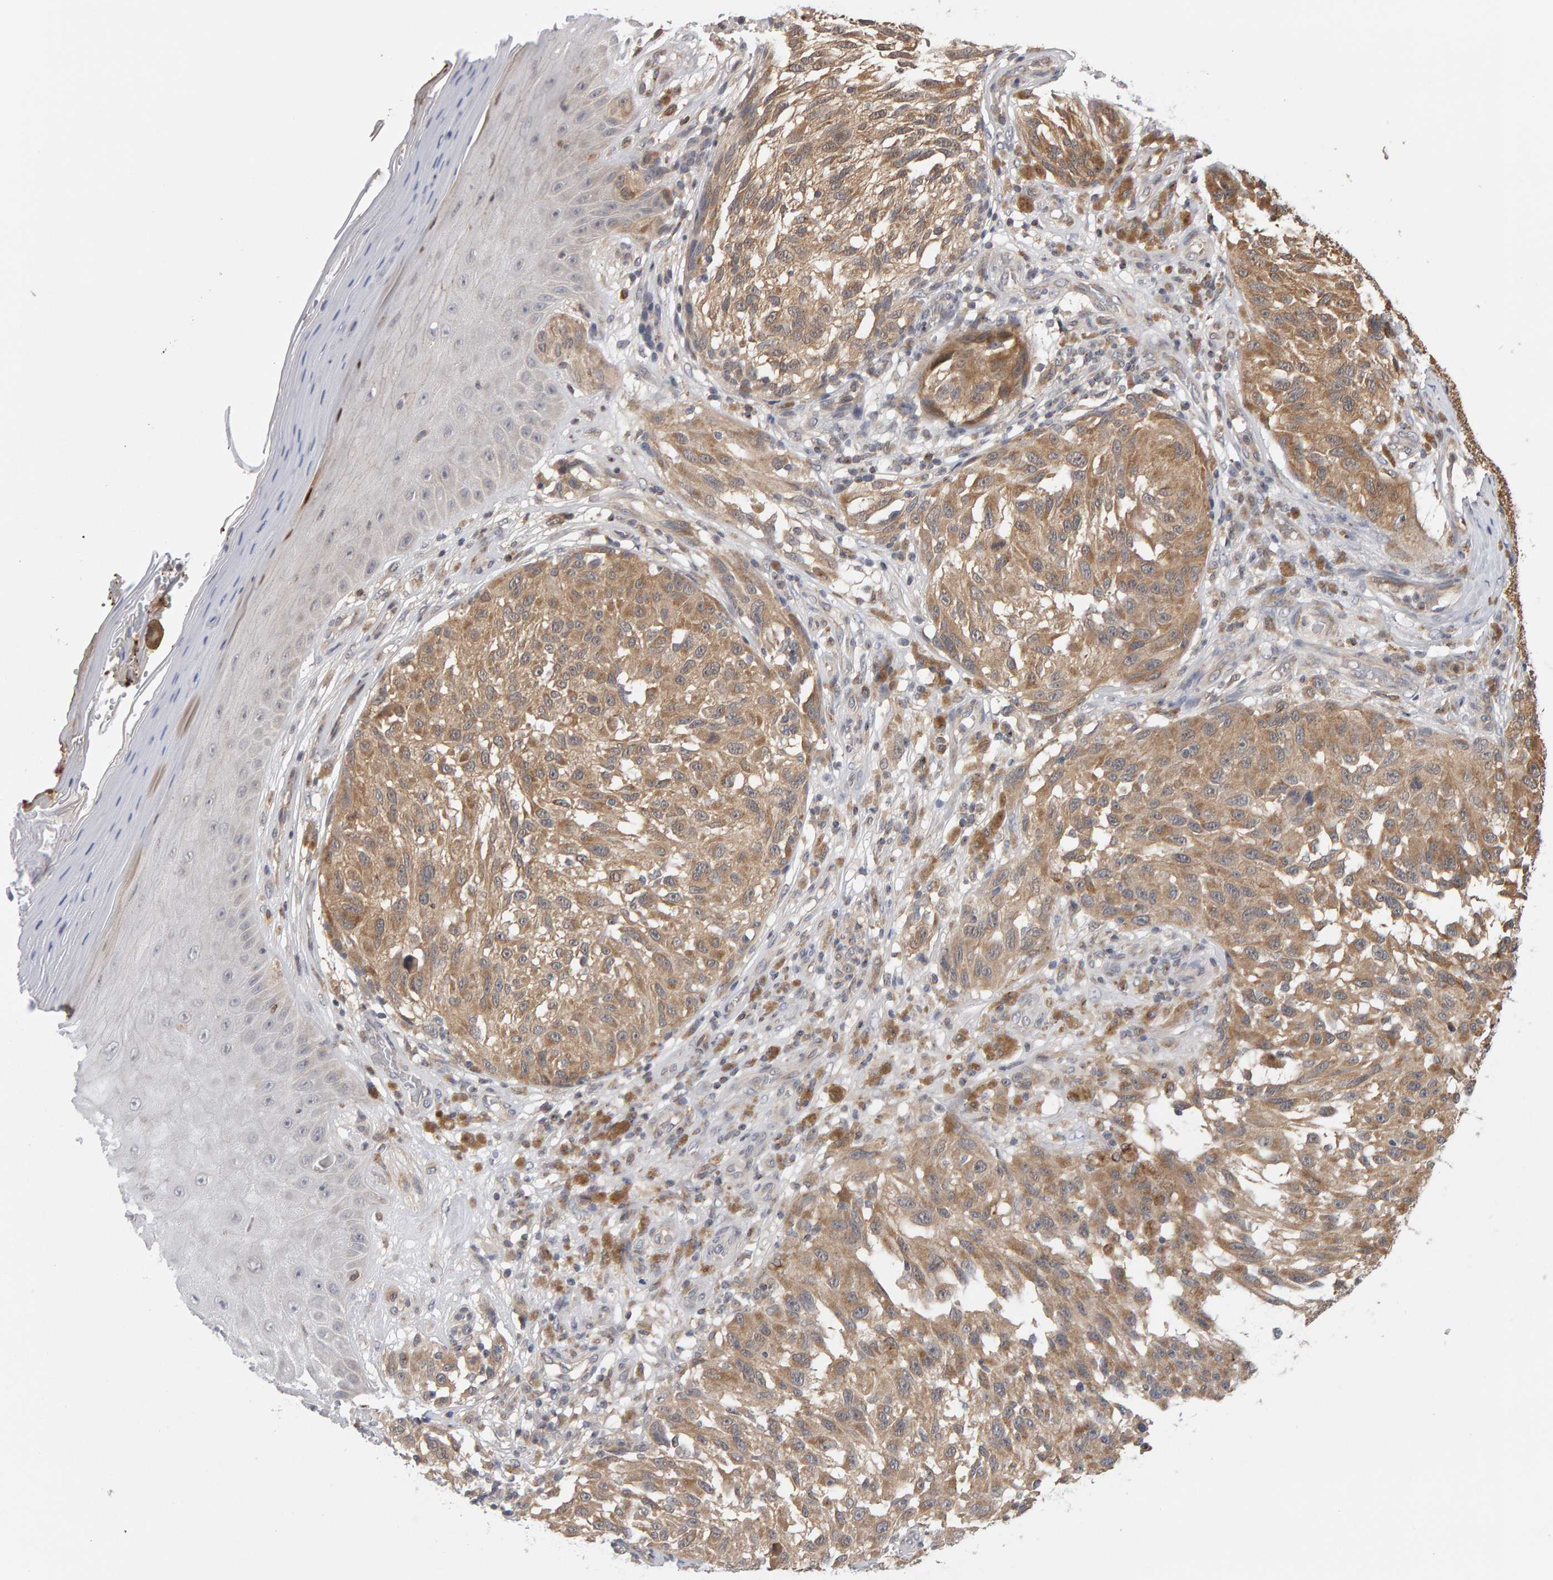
{"staining": {"intensity": "moderate", "quantity": ">75%", "location": "cytoplasmic/membranous"}, "tissue": "melanoma", "cell_type": "Tumor cells", "image_type": "cancer", "snomed": [{"axis": "morphology", "description": "Malignant melanoma, NOS"}, {"axis": "topography", "description": "Skin"}], "caption": "Immunohistochemical staining of melanoma exhibits medium levels of moderate cytoplasmic/membranous staining in about >75% of tumor cells.", "gene": "MSRA", "patient": {"sex": "female", "age": 73}}